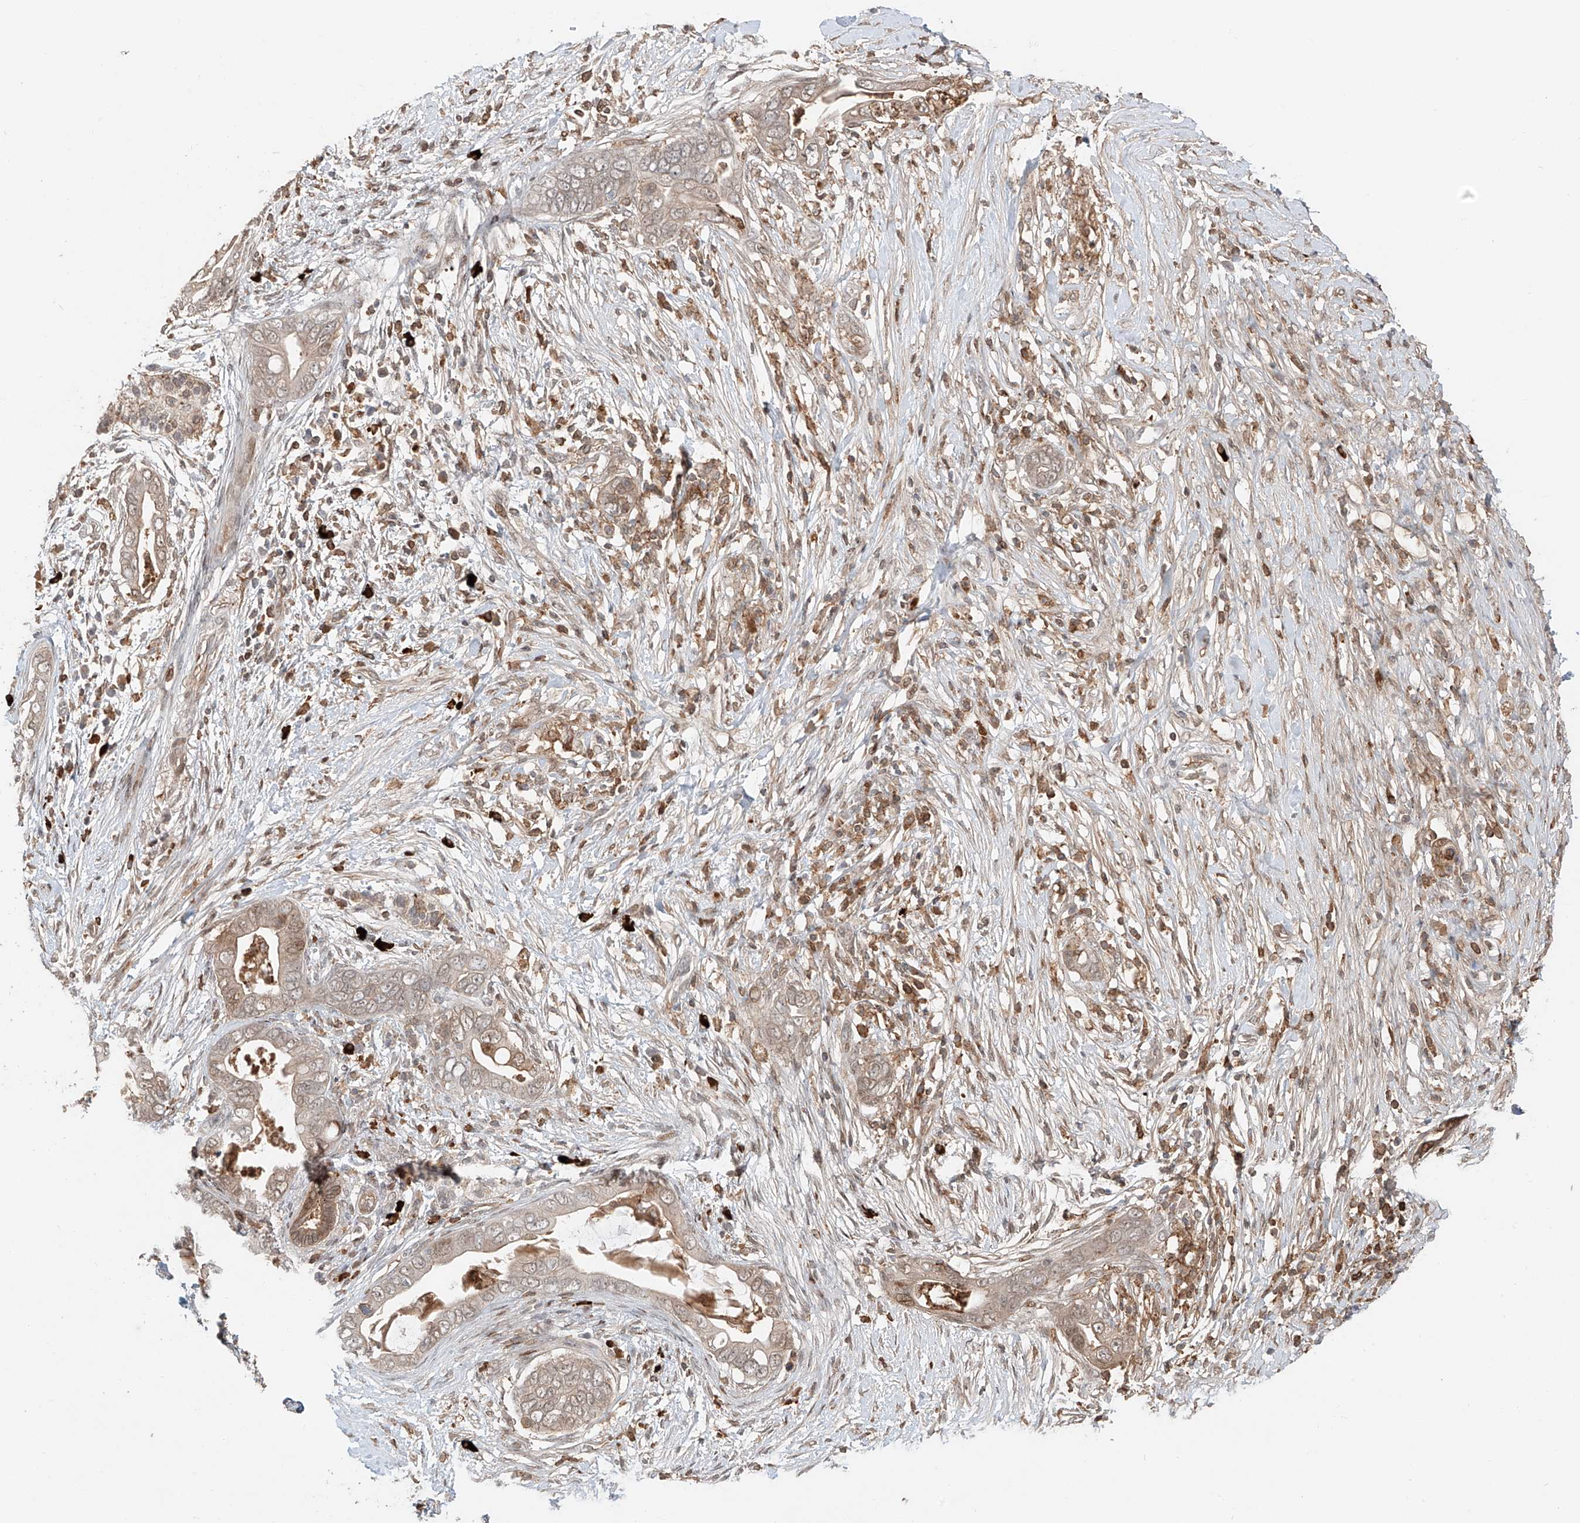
{"staining": {"intensity": "weak", "quantity": "25%-75%", "location": "cytoplasmic/membranous"}, "tissue": "pancreatic cancer", "cell_type": "Tumor cells", "image_type": "cancer", "snomed": [{"axis": "morphology", "description": "Adenocarcinoma, NOS"}, {"axis": "topography", "description": "Pancreas"}], "caption": "Pancreatic adenocarcinoma stained for a protein shows weak cytoplasmic/membranous positivity in tumor cells.", "gene": "CEP162", "patient": {"sex": "male", "age": 75}}